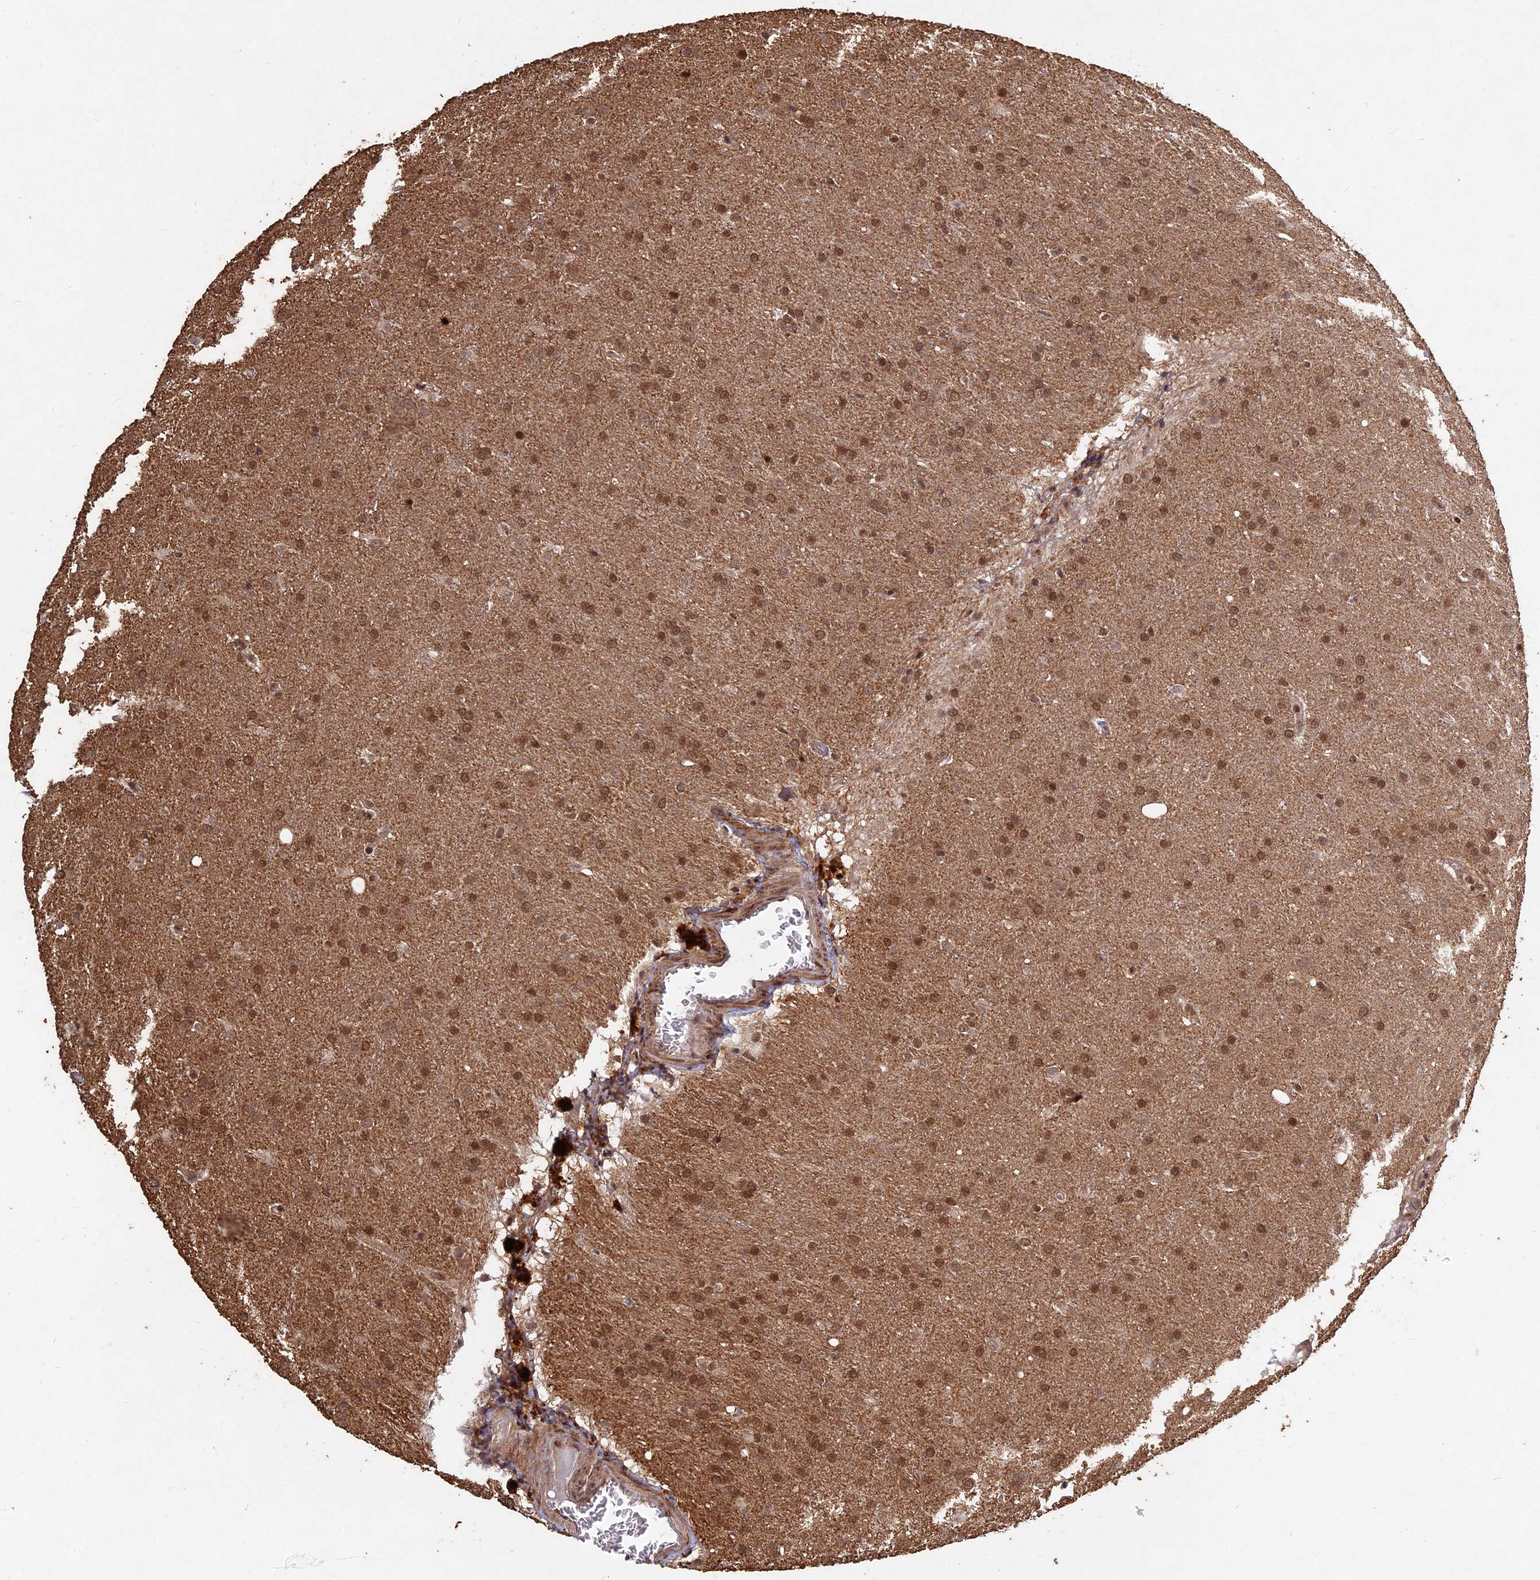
{"staining": {"intensity": "moderate", "quantity": ">75%", "location": "nuclear"}, "tissue": "glioma", "cell_type": "Tumor cells", "image_type": "cancer", "snomed": [{"axis": "morphology", "description": "Glioma, malignant, Low grade"}, {"axis": "topography", "description": "Brain"}], "caption": "This photomicrograph reveals glioma stained with immunohistochemistry to label a protein in brown. The nuclear of tumor cells show moderate positivity for the protein. Nuclei are counter-stained blue.", "gene": "FAM53C", "patient": {"sex": "female", "age": 32}}